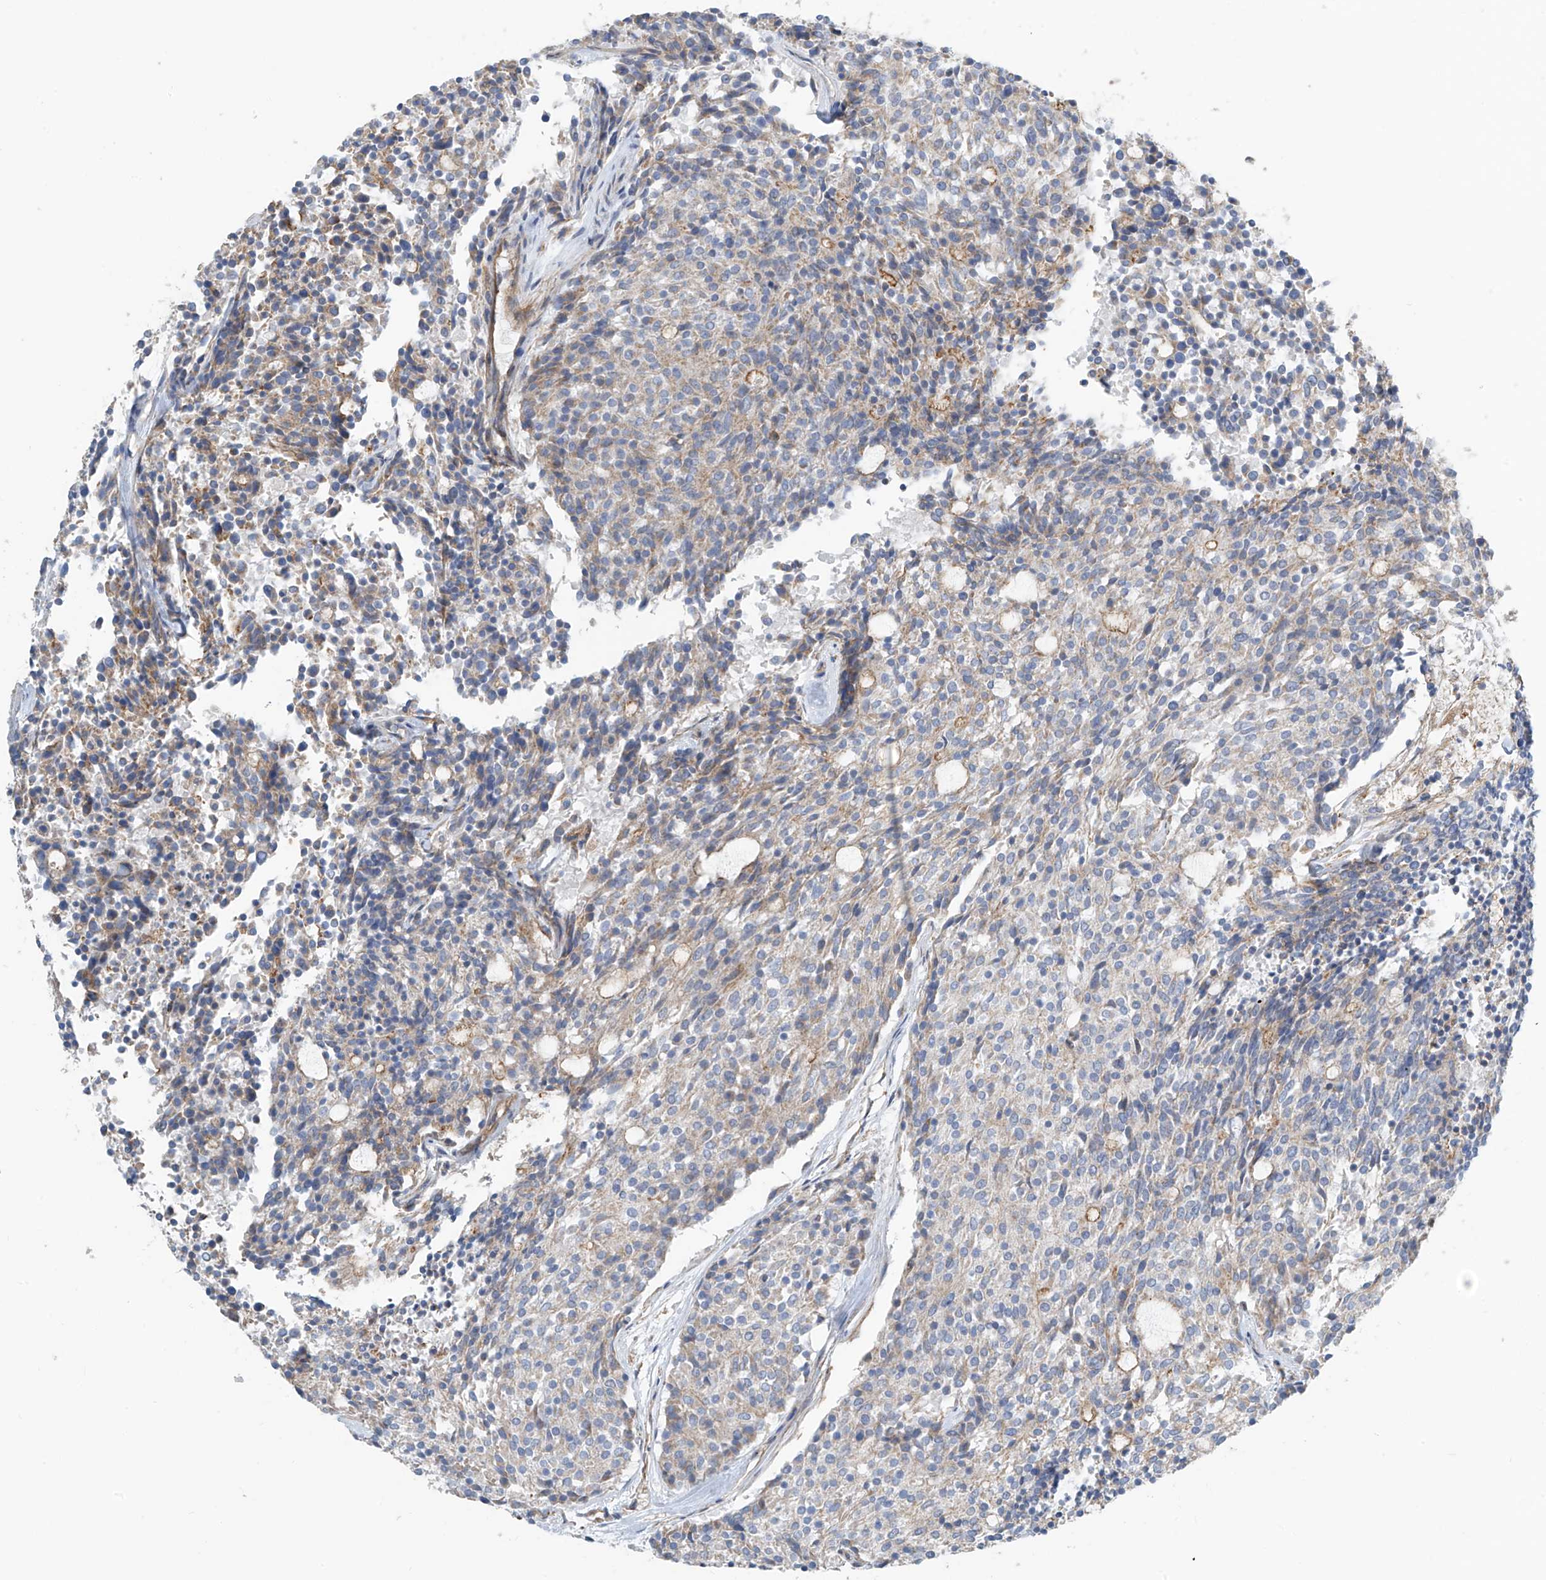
{"staining": {"intensity": "weak", "quantity": "<25%", "location": "cytoplasmic/membranous"}, "tissue": "carcinoid", "cell_type": "Tumor cells", "image_type": "cancer", "snomed": [{"axis": "morphology", "description": "Carcinoid, malignant, NOS"}, {"axis": "topography", "description": "Pancreas"}], "caption": "A high-resolution micrograph shows IHC staining of carcinoid, which reveals no significant staining in tumor cells. The staining is performed using DAB brown chromogen with nuclei counter-stained in using hematoxylin.", "gene": "SLC1A5", "patient": {"sex": "female", "age": 54}}